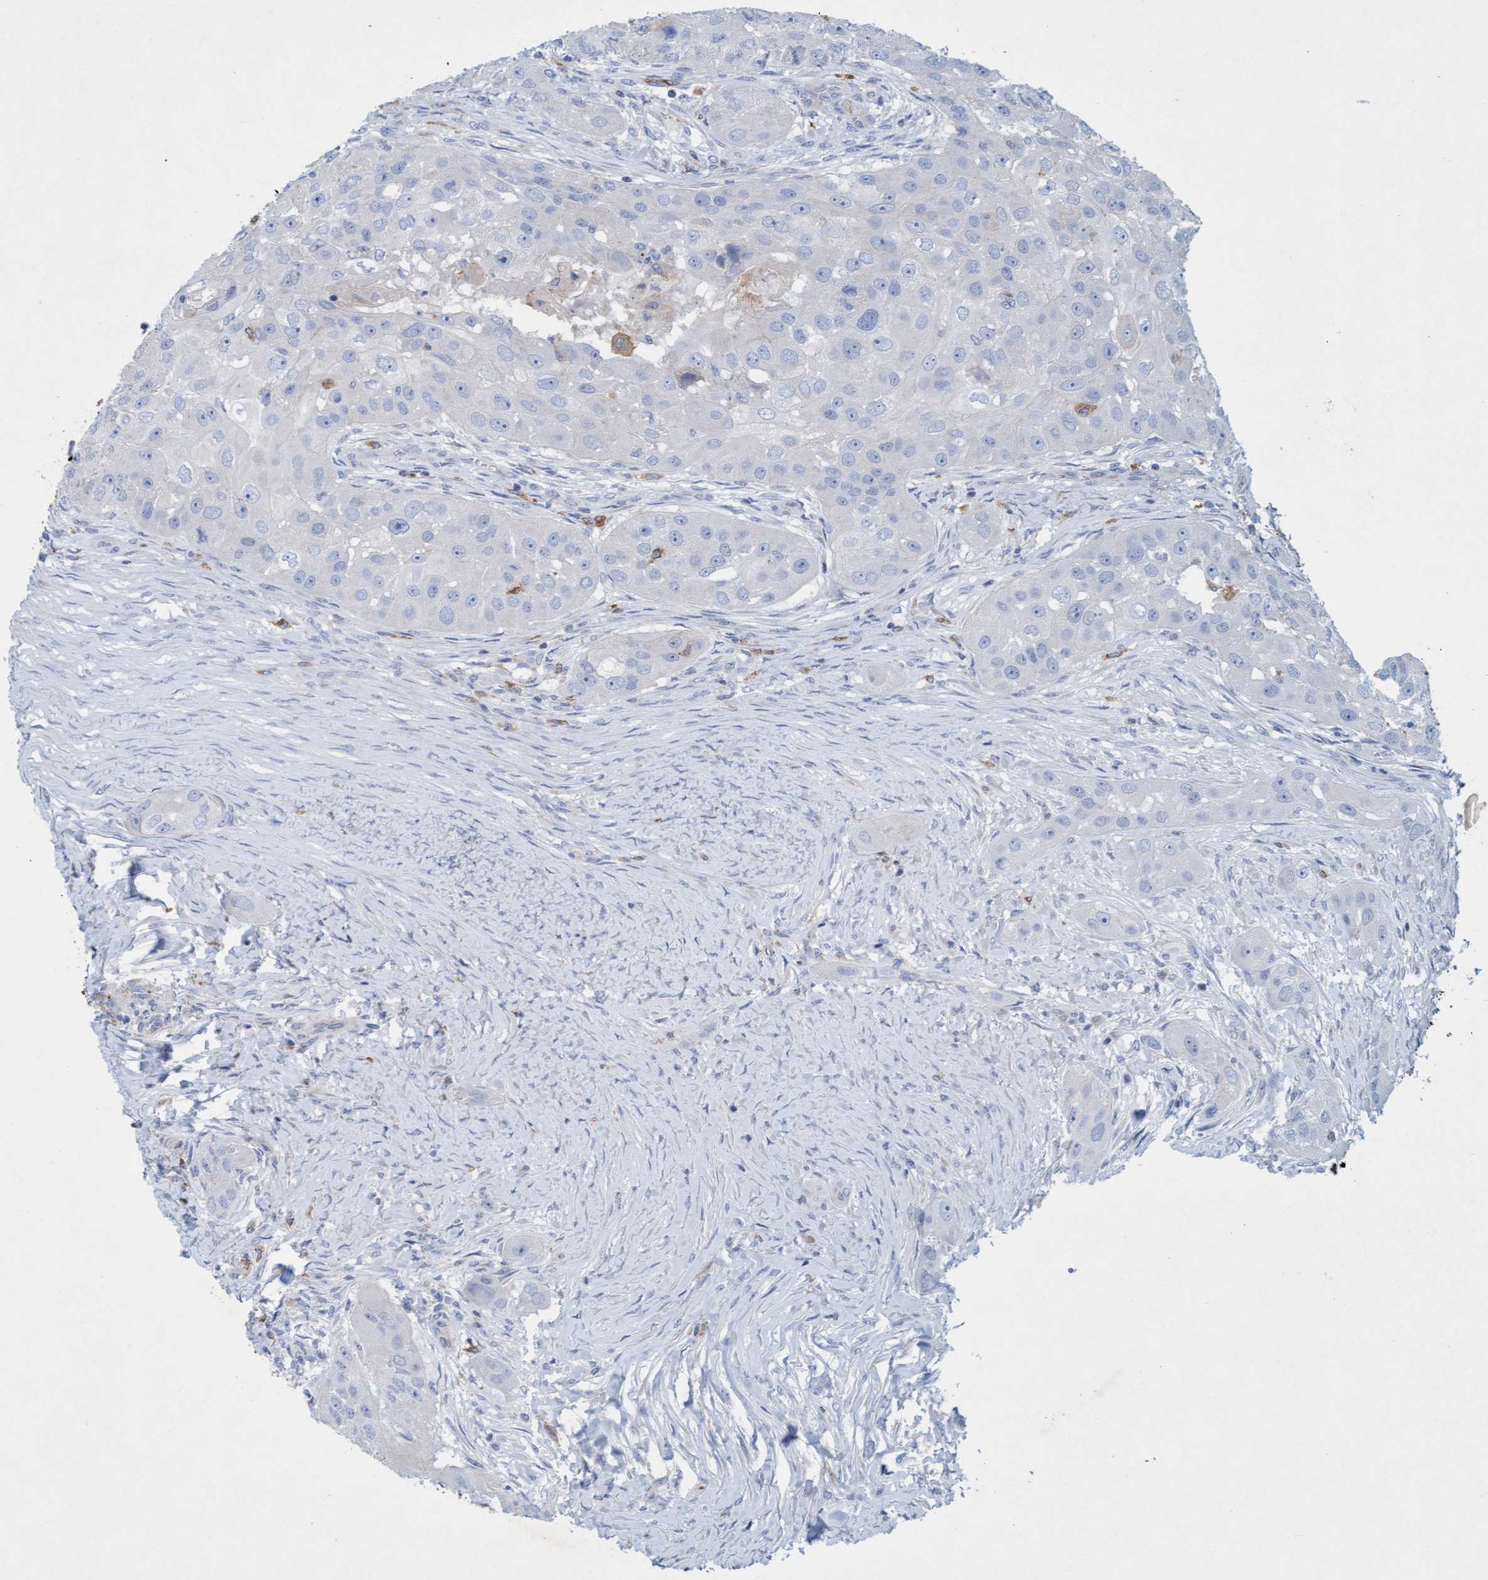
{"staining": {"intensity": "negative", "quantity": "none", "location": "none"}, "tissue": "head and neck cancer", "cell_type": "Tumor cells", "image_type": "cancer", "snomed": [{"axis": "morphology", "description": "Normal tissue, NOS"}, {"axis": "morphology", "description": "Squamous cell carcinoma, NOS"}, {"axis": "topography", "description": "Skeletal muscle"}, {"axis": "topography", "description": "Head-Neck"}], "caption": "Immunohistochemistry (IHC) of head and neck cancer (squamous cell carcinoma) displays no expression in tumor cells.", "gene": "SIGIRR", "patient": {"sex": "male", "age": 51}}